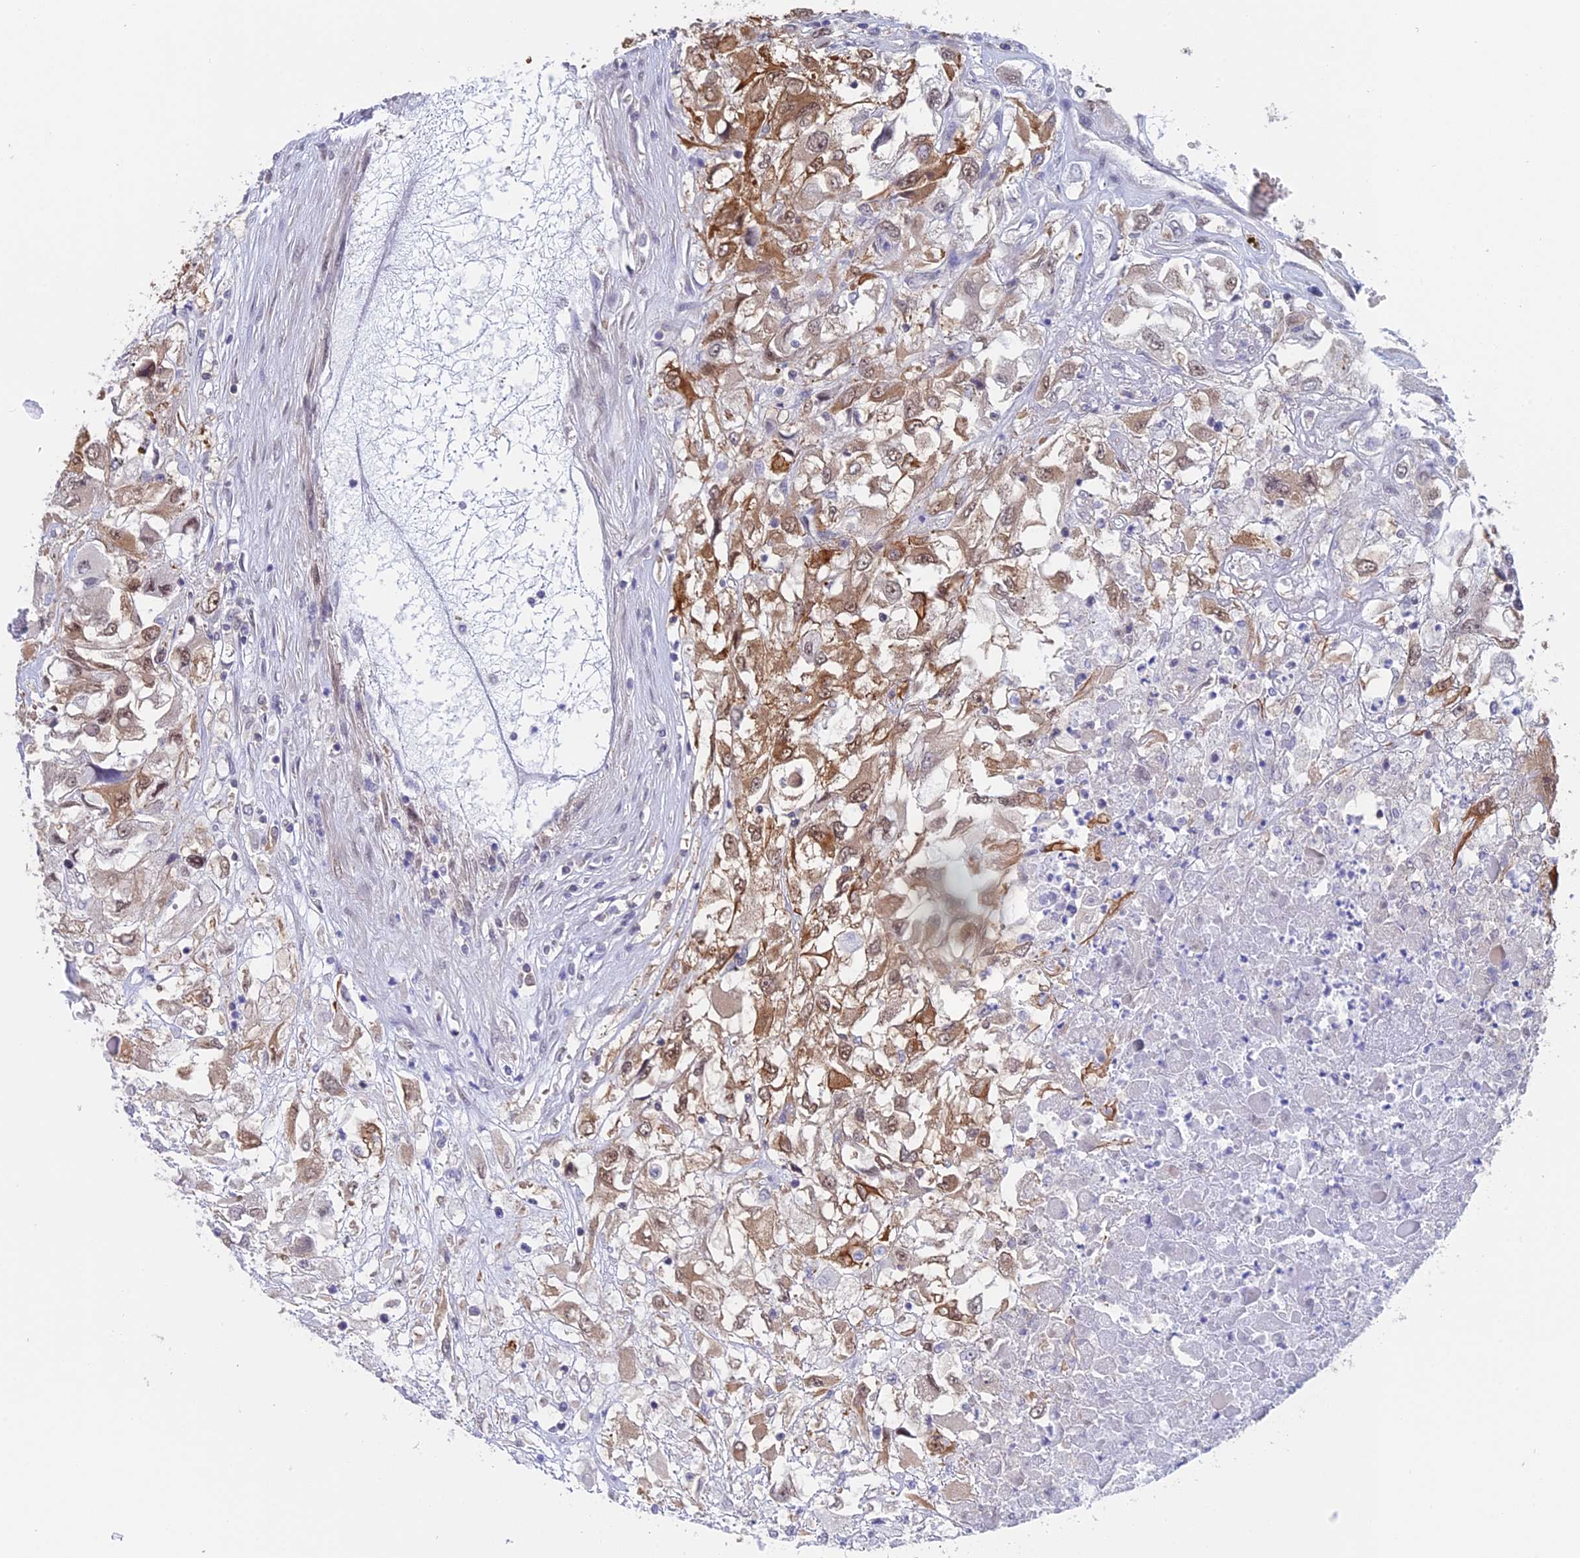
{"staining": {"intensity": "moderate", "quantity": "25%-75%", "location": "cytoplasmic/membranous,nuclear"}, "tissue": "renal cancer", "cell_type": "Tumor cells", "image_type": "cancer", "snomed": [{"axis": "morphology", "description": "Adenocarcinoma, NOS"}, {"axis": "topography", "description": "Kidney"}], "caption": "The photomicrograph reveals a brown stain indicating the presence of a protein in the cytoplasmic/membranous and nuclear of tumor cells in renal cancer.", "gene": "STUB1", "patient": {"sex": "female", "age": 52}}